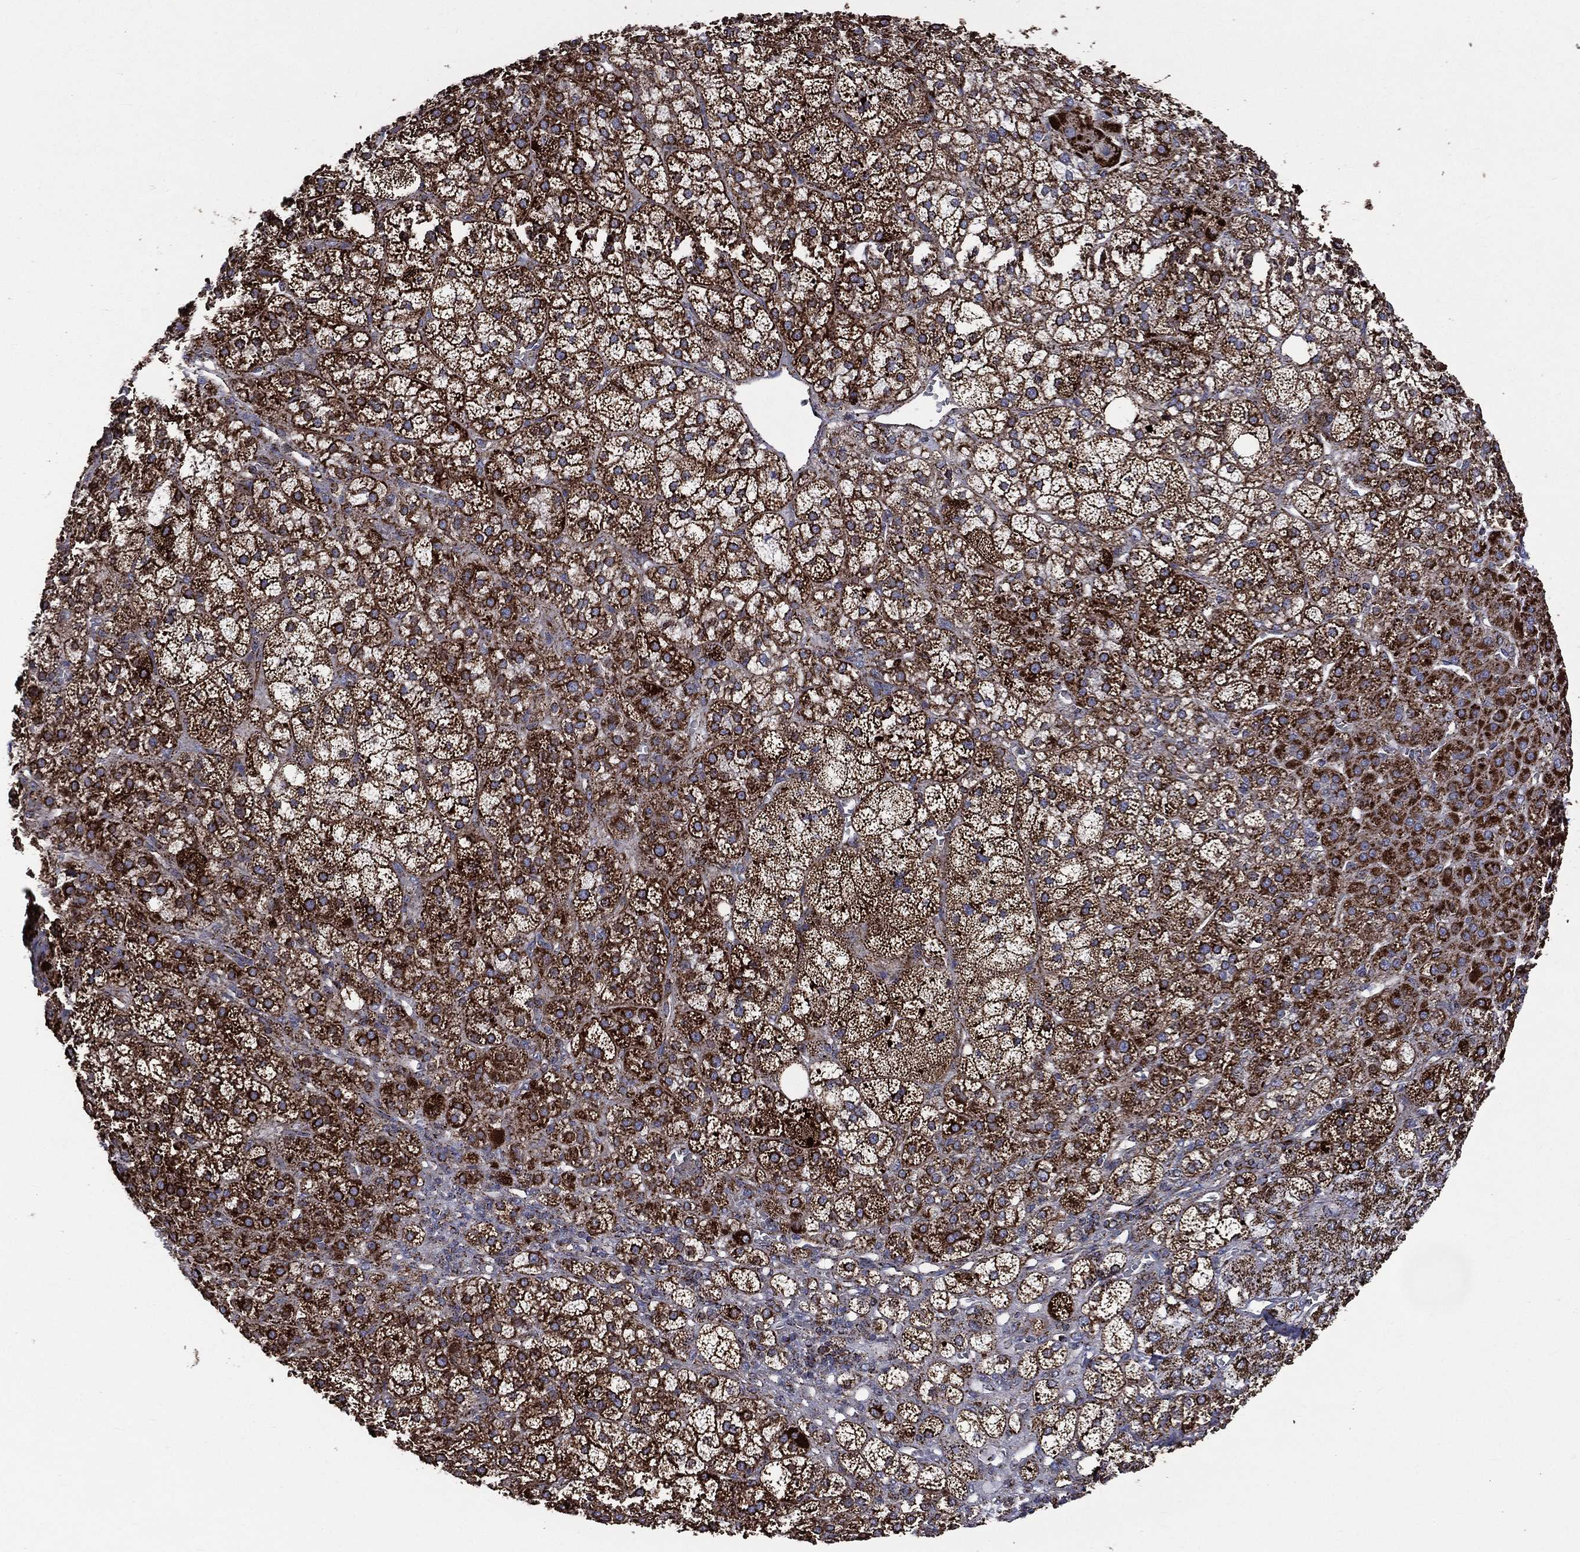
{"staining": {"intensity": "strong", "quantity": ">75%", "location": "cytoplasmic/membranous"}, "tissue": "adrenal gland", "cell_type": "Glandular cells", "image_type": "normal", "snomed": [{"axis": "morphology", "description": "Normal tissue, NOS"}, {"axis": "topography", "description": "Adrenal gland"}], "caption": "Unremarkable adrenal gland exhibits strong cytoplasmic/membranous staining in approximately >75% of glandular cells (IHC, brightfield microscopy, high magnification)..", "gene": "GOT2", "patient": {"sex": "female", "age": 60}}